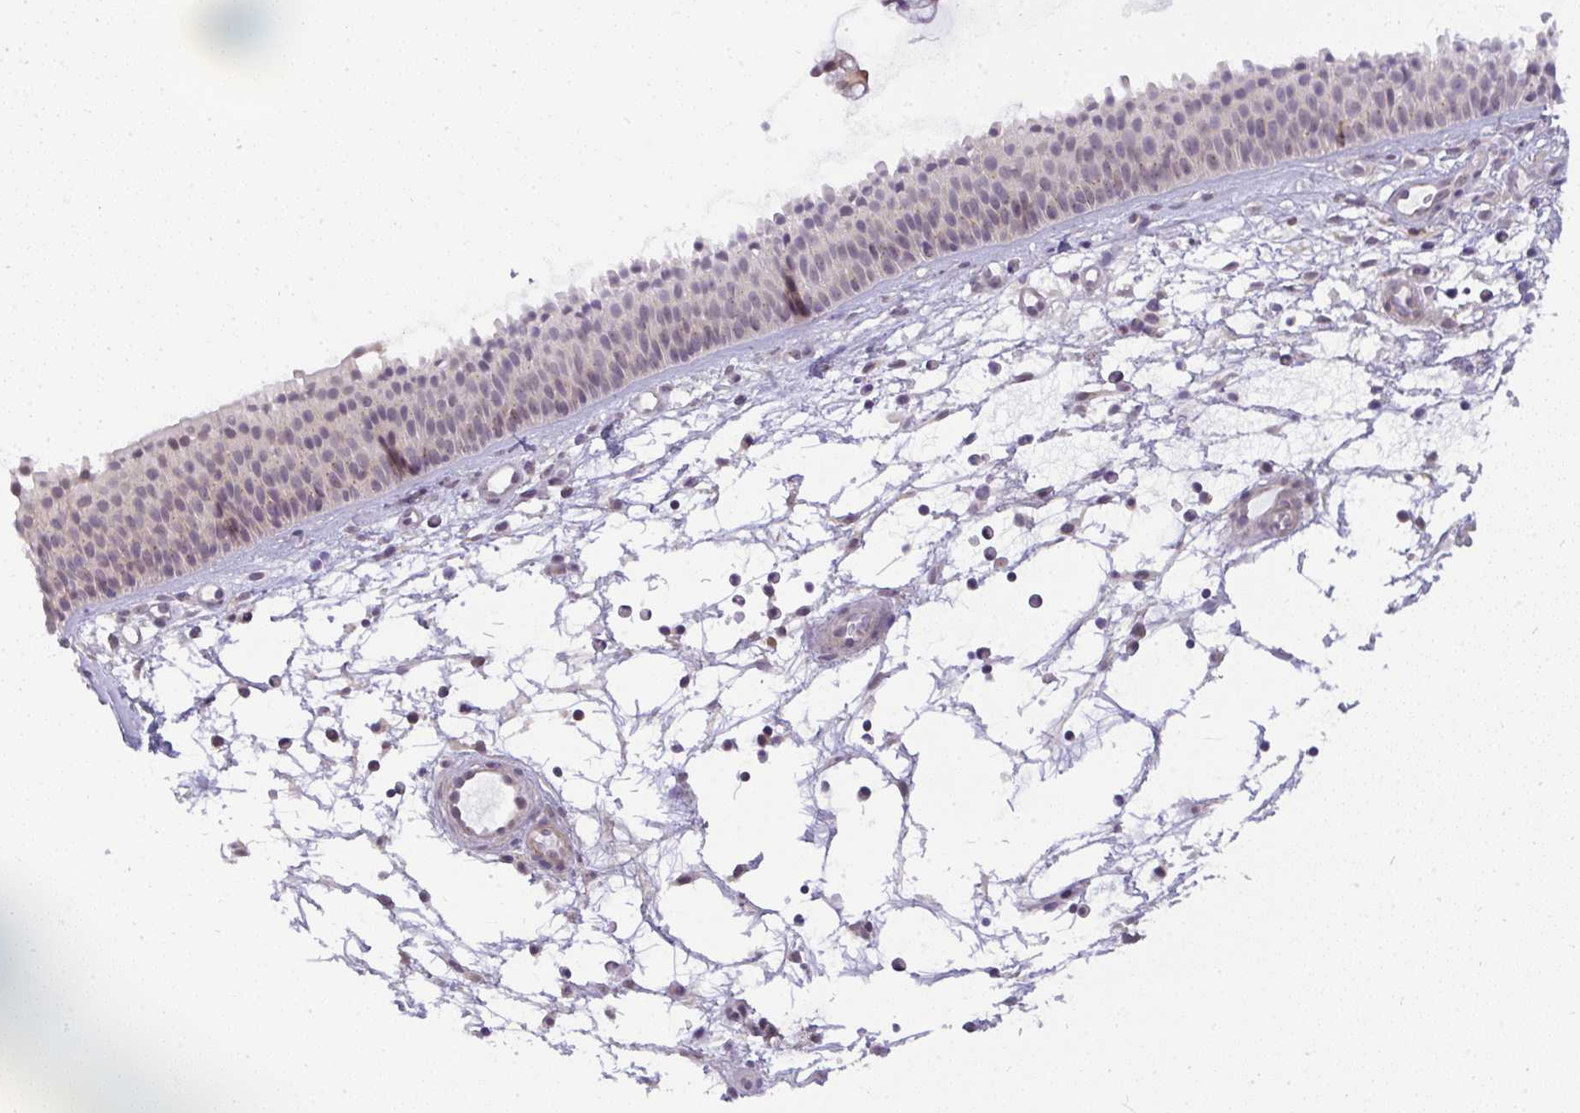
{"staining": {"intensity": "weak", "quantity": "25%-75%", "location": "nuclear"}, "tissue": "nasopharynx", "cell_type": "Respiratory epithelial cells", "image_type": "normal", "snomed": [{"axis": "morphology", "description": "Normal tissue, NOS"}, {"axis": "topography", "description": "Nasopharynx"}], "caption": "DAB (3,3'-diaminobenzidine) immunohistochemical staining of normal human nasopharynx displays weak nuclear protein expression in about 25%-75% of respiratory epithelial cells. (IHC, brightfield microscopy, high magnification).", "gene": "DZIP1", "patient": {"sex": "male", "age": 56}}